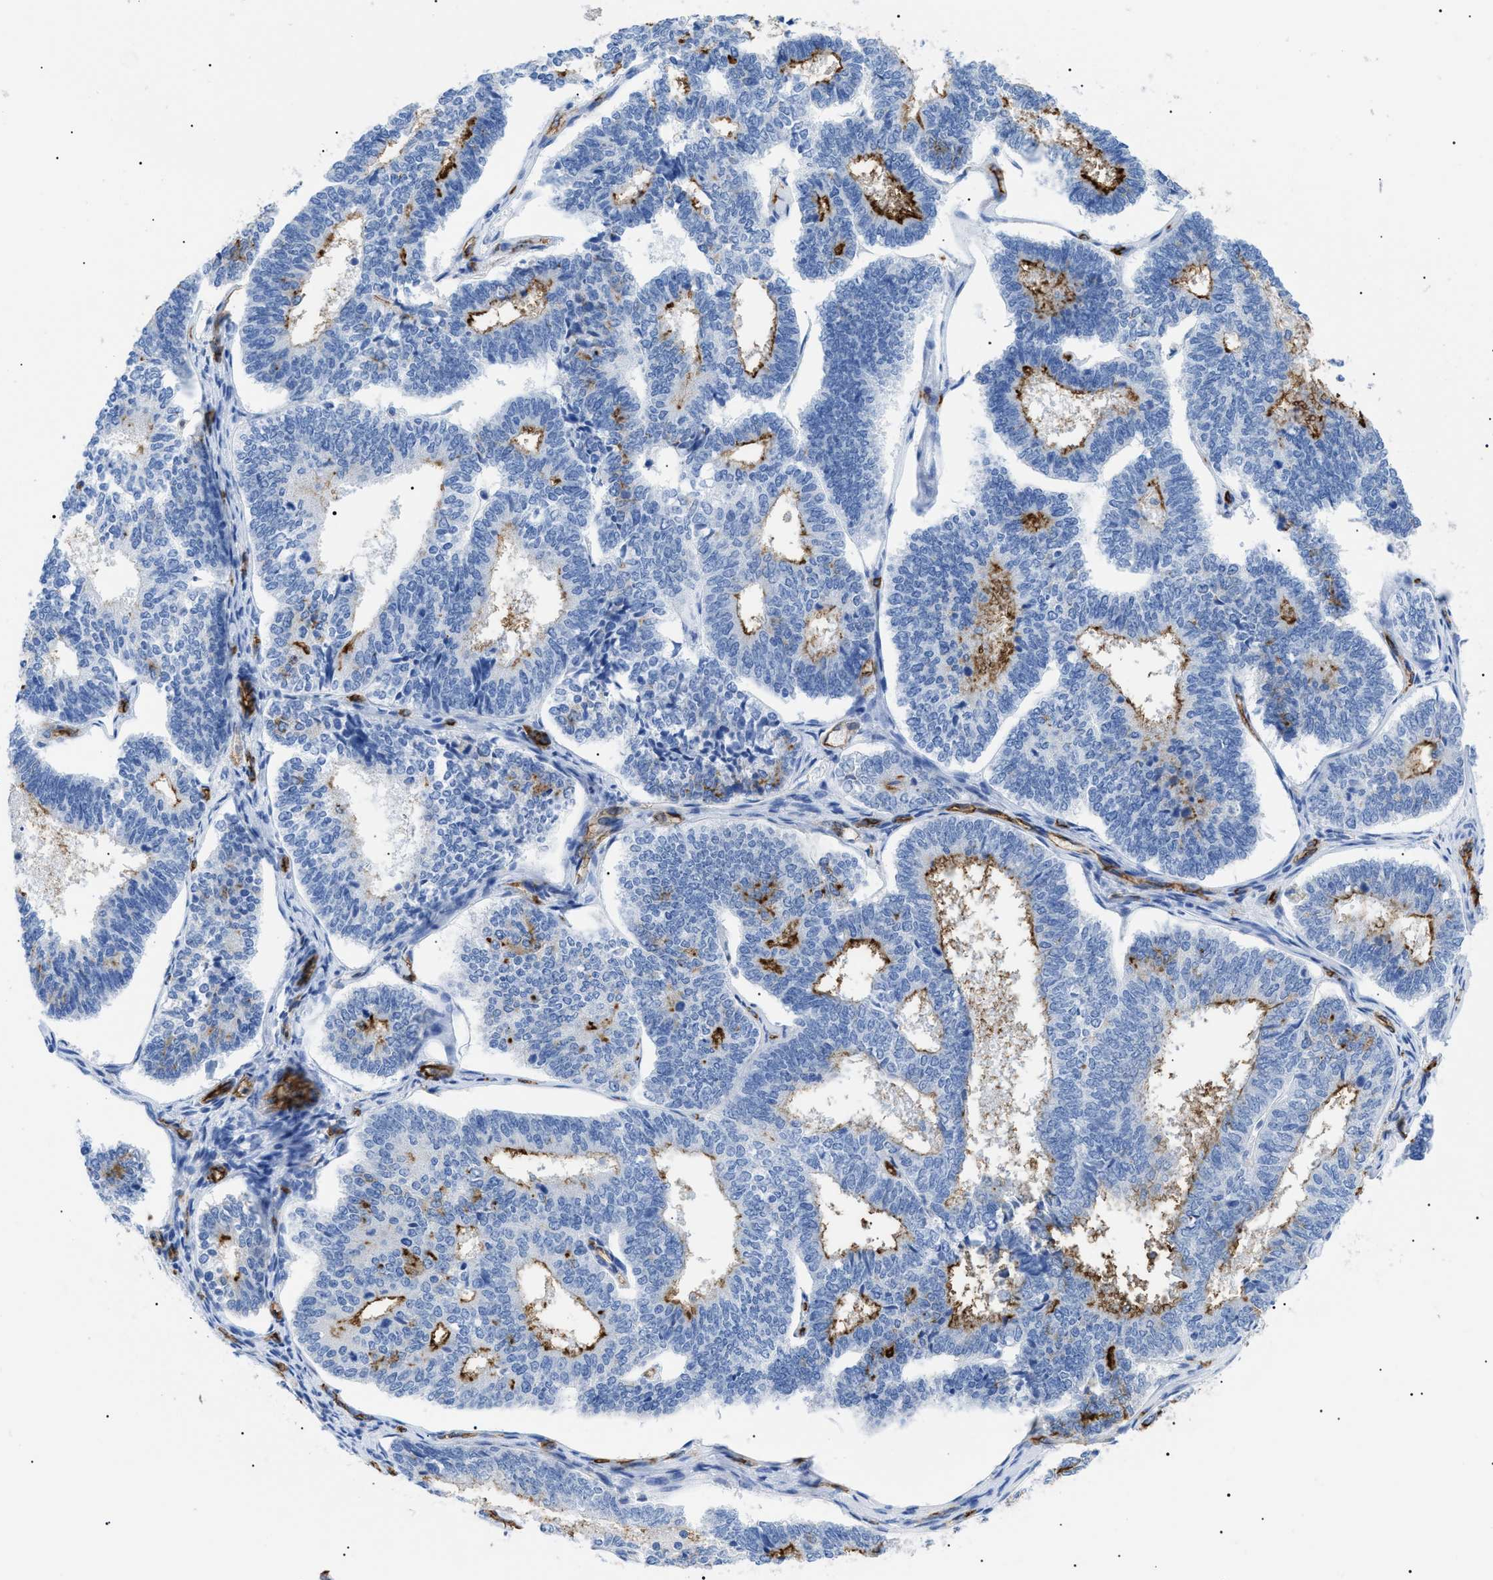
{"staining": {"intensity": "strong", "quantity": "<25%", "location": "cytoplasmic/membranous"}, "tissue": "endometrial cancer", "cell_type": "Tumor cells", "image_type": "cancer", "snomed": [{"axis": "morphology", "description": "Adenocarcinoma, NOS"}, {"axis": "topography", "description": "Endometrium"}], "caption": "The micrograph shows immunohistochemical staining of endometrial adenocarcinoma. There is strong cytoplasmic/membranous staining is seen in approximately <25% of tumor cells. The staining is performed using DAB (3,3'-diaminobenzidine) brown chromogen to label protein expression. The nuclei are counter-stained blue using hematoxylin.", "gene": "PODXL", "patient": {"sex": "female", "age": 70}}